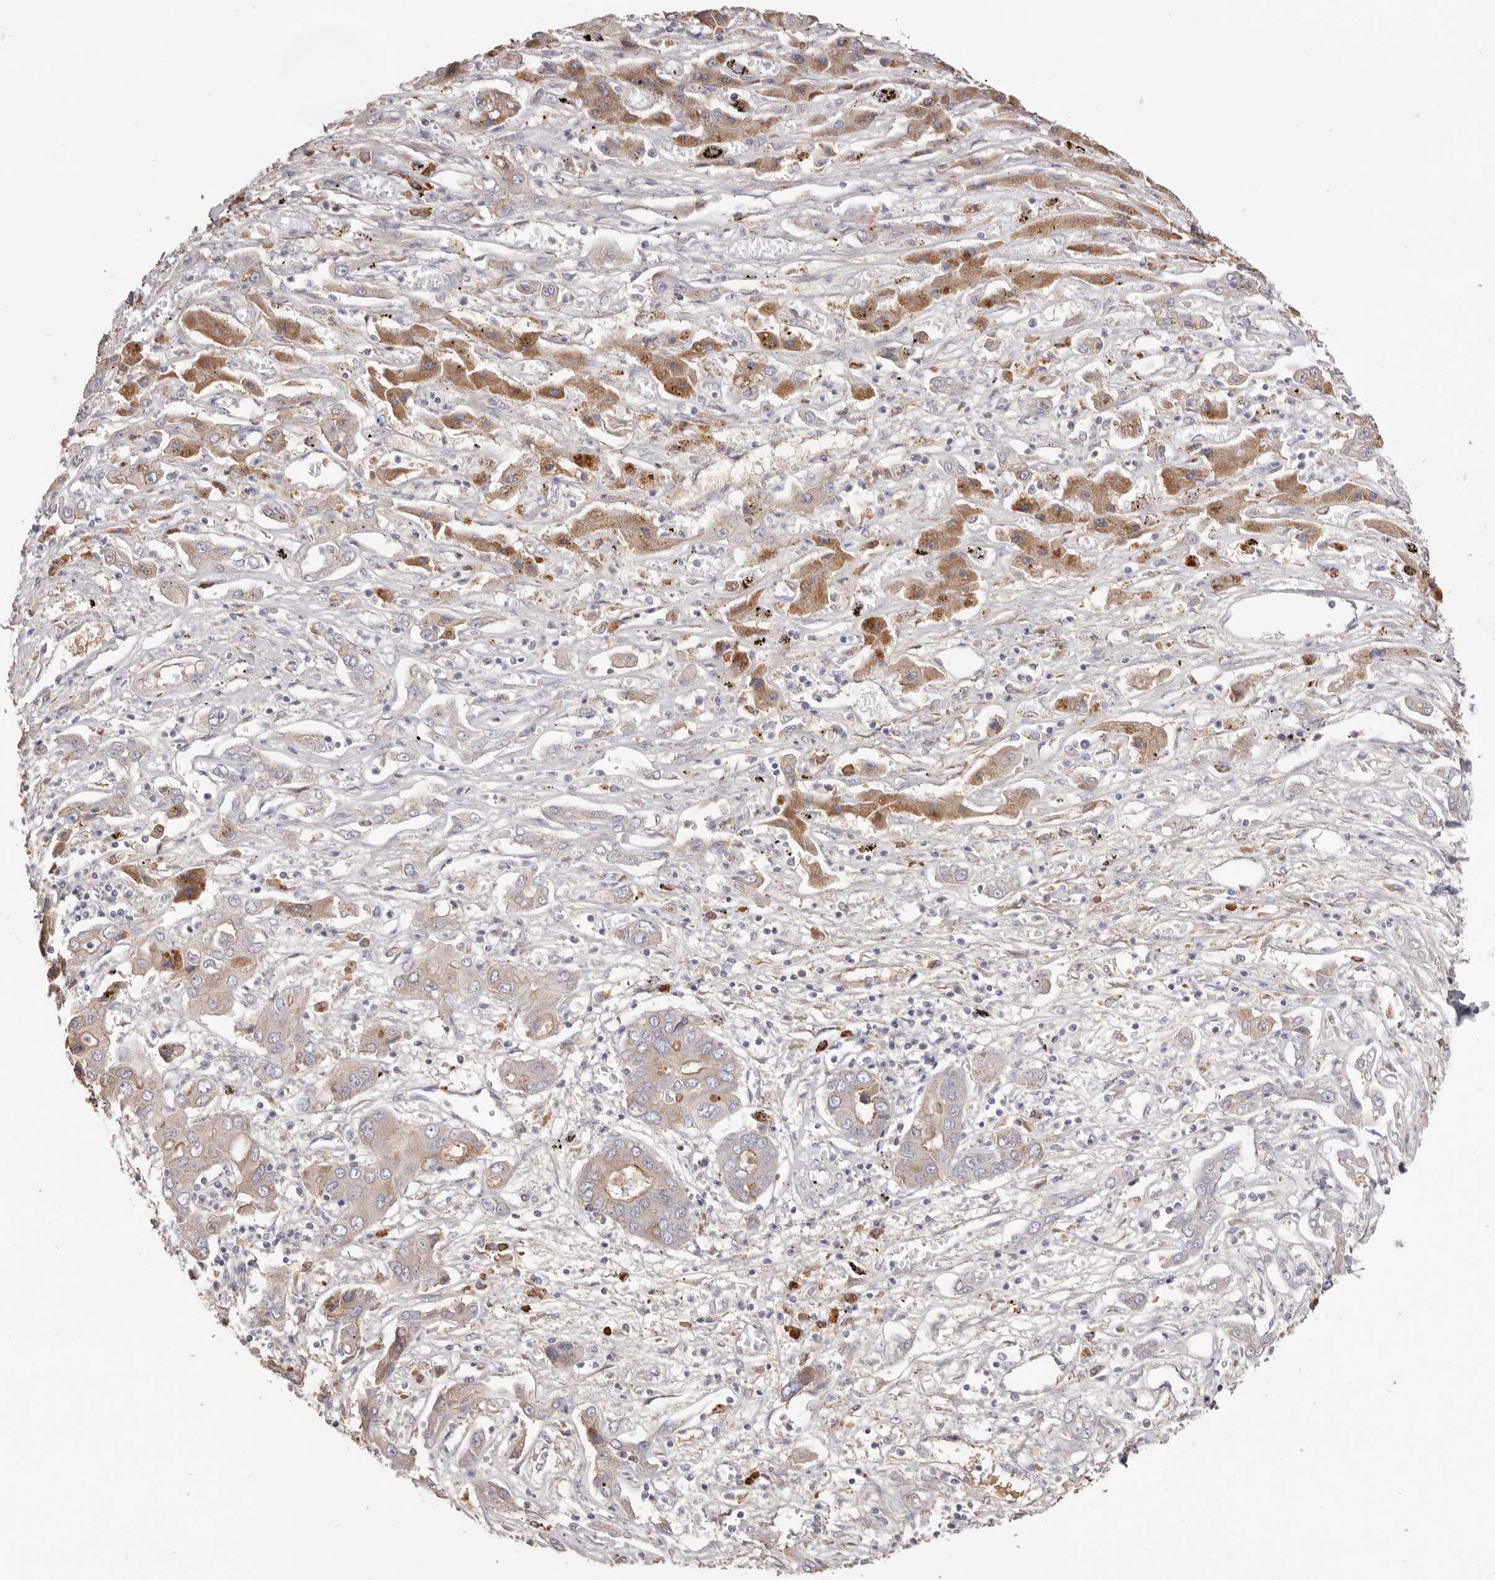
{"staining": {"intensity": "weak", "quantity": "<25%", "location": "cytoplasmic/membranous"}, "tissue": "liver cancer", "cell_type": "Tumor cells", "image_type": "cancer", "snomed": [{"axis": "morphology", "description": "Cholangiocarcinoma"}, {"axis": "topography", "description": "Liver"}], "caption": "A micrograph of cholangiocarcinoma (liver) stained for a protein reveals no brown staining in tumor cells.", "gene": "HCAR2", "patient": {"sex": "male", "age": 67}}